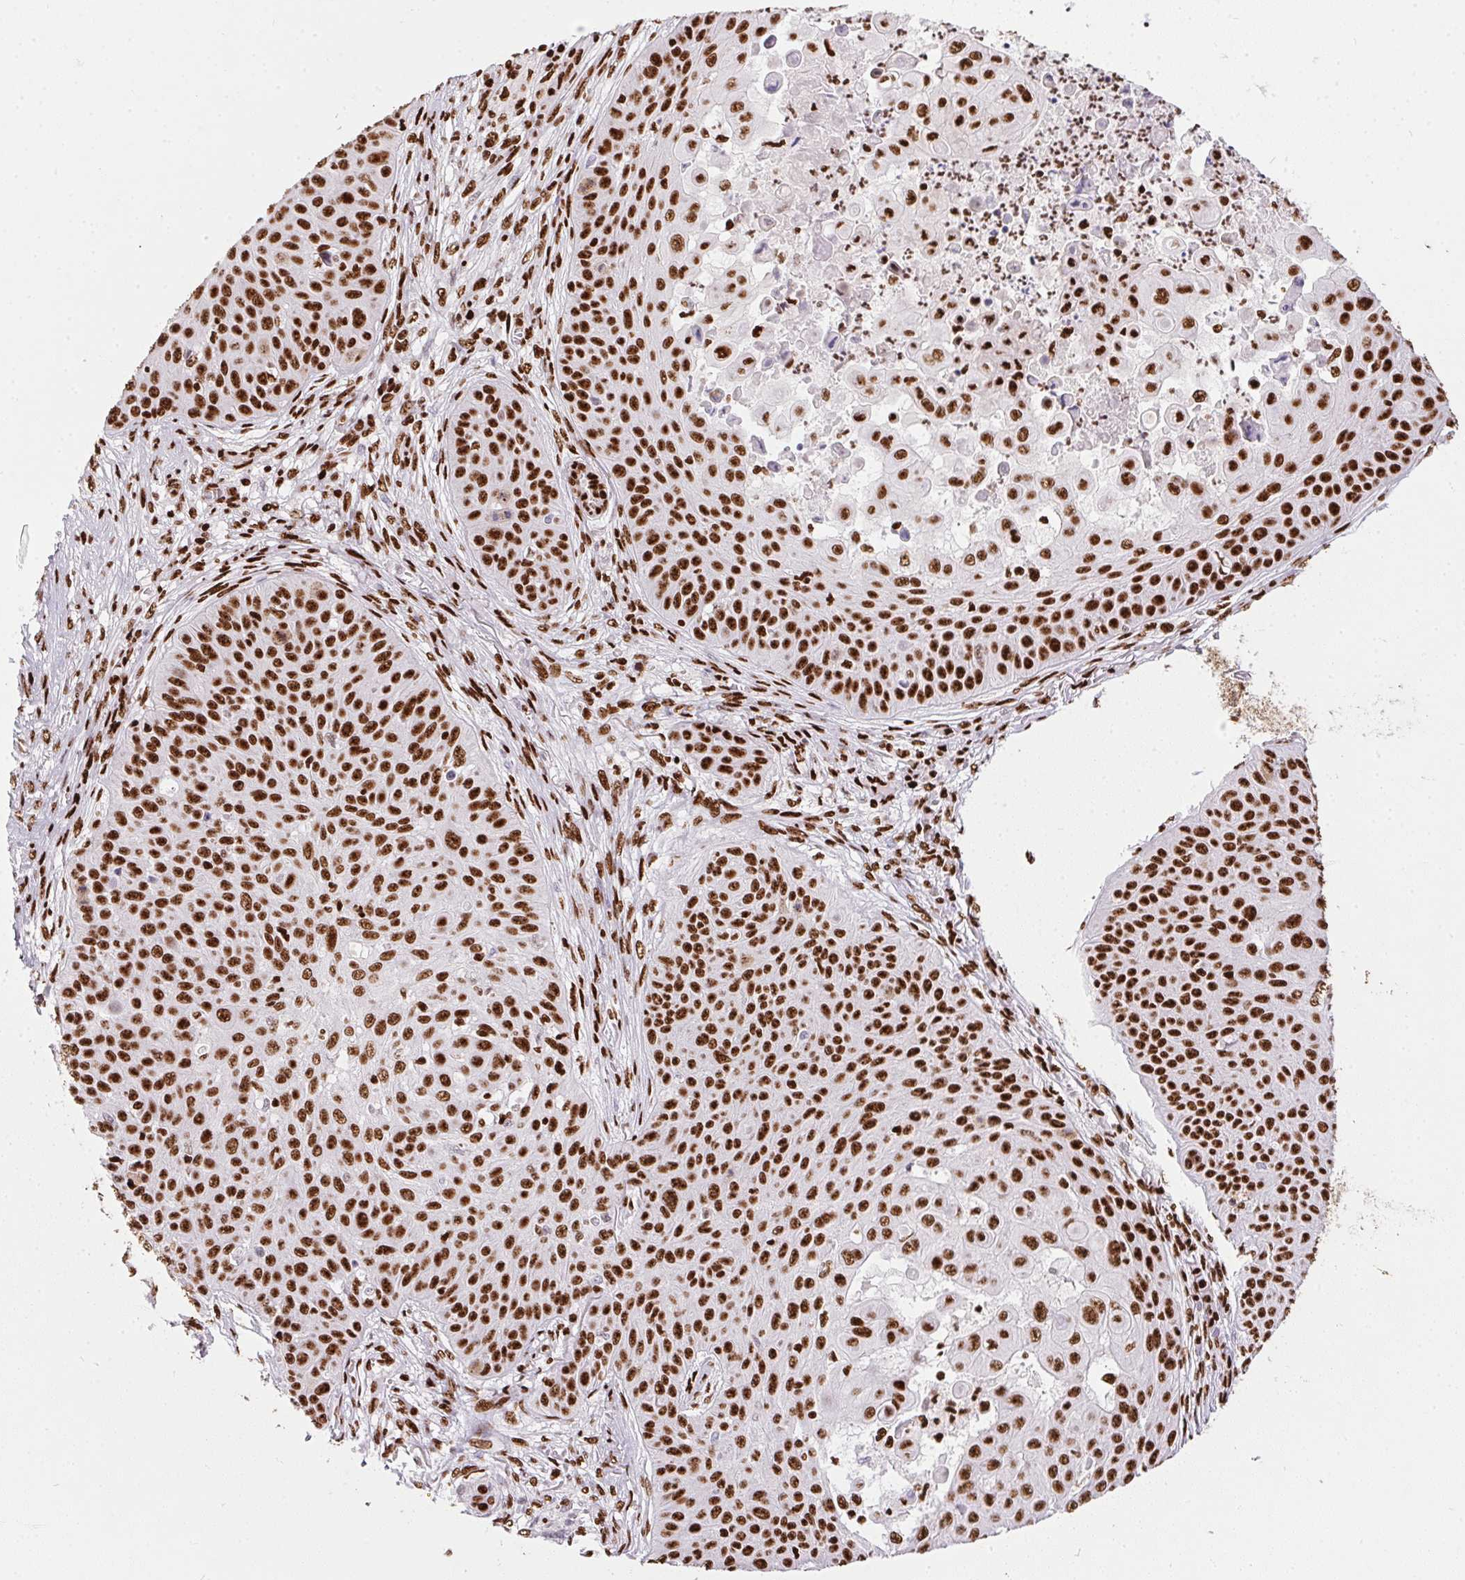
{"staining": {"intensity": "strong", "quantity": ">75%", "location": "nuclear"}, "tissue": "skin cancer", "cell_type": "Tumor cells", "image_type": "cancer", "snomed": [{"axis": "morphology", "description": "Squamous cell carcinoma, NOS"}, {"axis": "topography", "description": "Skin"}], "caption": "Protein staining exhibits strong nuclear staining in about >75% of tumor cells in skin cancer (squamous cell carcinoma). (IHC, brightfield microscopy, high magnification).", "gene": "PAGE3", "patient": {"sex": "male", "age": 82}}